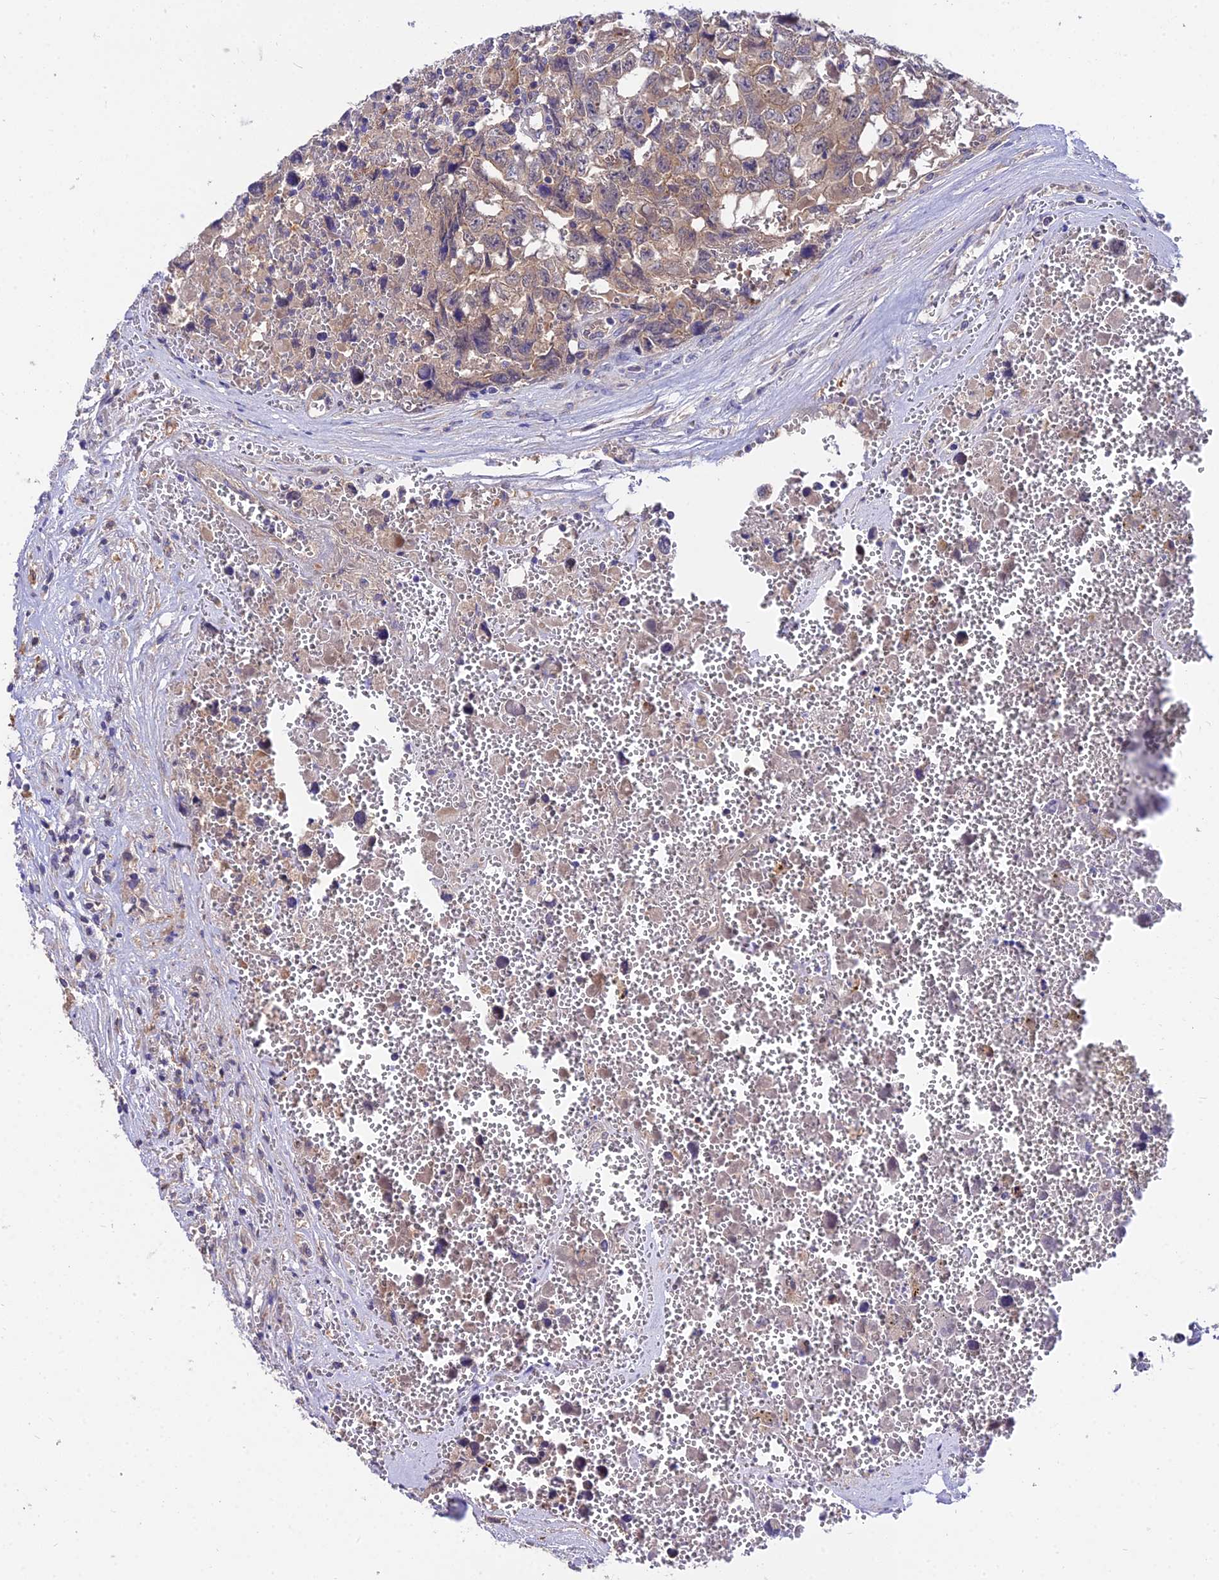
{"staining": {"intensity": "weak", "quantity": ">75%", "location": "cytoplasmic/membranous"}, "tissue": "testis cancer", "cell_type": "Tumor cells", "image_type": "cancer", "snomed": [{"axis": "morphology", "description": "Carcinoma, Embryonal, NOS"}, {"axis": "topography", "description": "Testis"}], "caption": "Immunohistochemical staining of human embryonal carcinoma (testis) demonstrates low levels of weak cytoplasmic/membranous positivity in approximately >75% of tumor cells.", "gene": "C2orf69", "patient": {"sex": "male", "age": 31}}